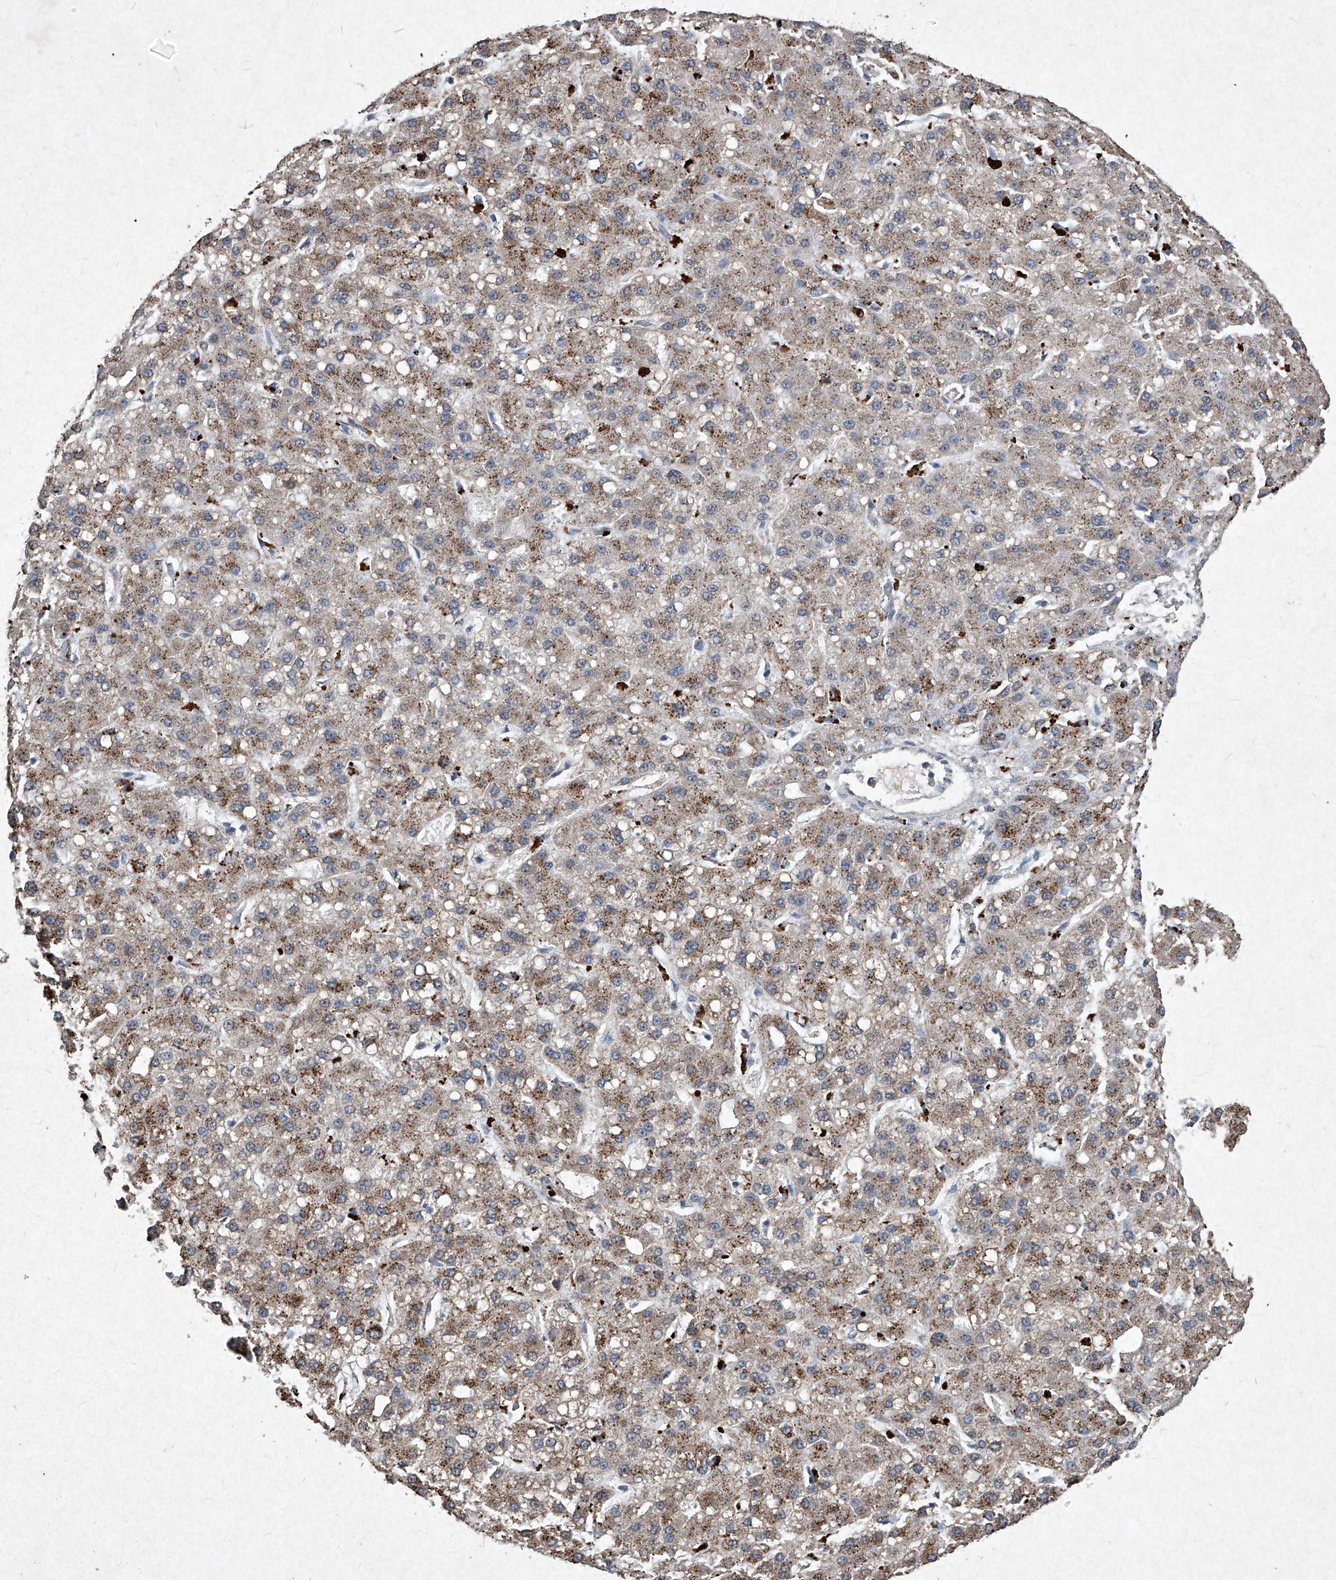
{"staining": {"intensity": "strong", "quantity": "25%-75%", "location": "cytoplasmic/membranous"}, "tissue": "liver cancer", "cell_type": "Tumor cells", "image_type": "cancer", "snomed": [{"axis": "morphology", "description": "Carcinoma, Hepatocellular, NOS"}, {"axis": "topography", "description": "Liver"}], "caption": "A high amount of strong cytoplasmic/membranous positivity is present in about 25%-75% of tumor cells in liver cancer (hepatocellular carcinoma) tissue.", "gene": "MED16", "patient": {"sex": "male", "age": 67}}